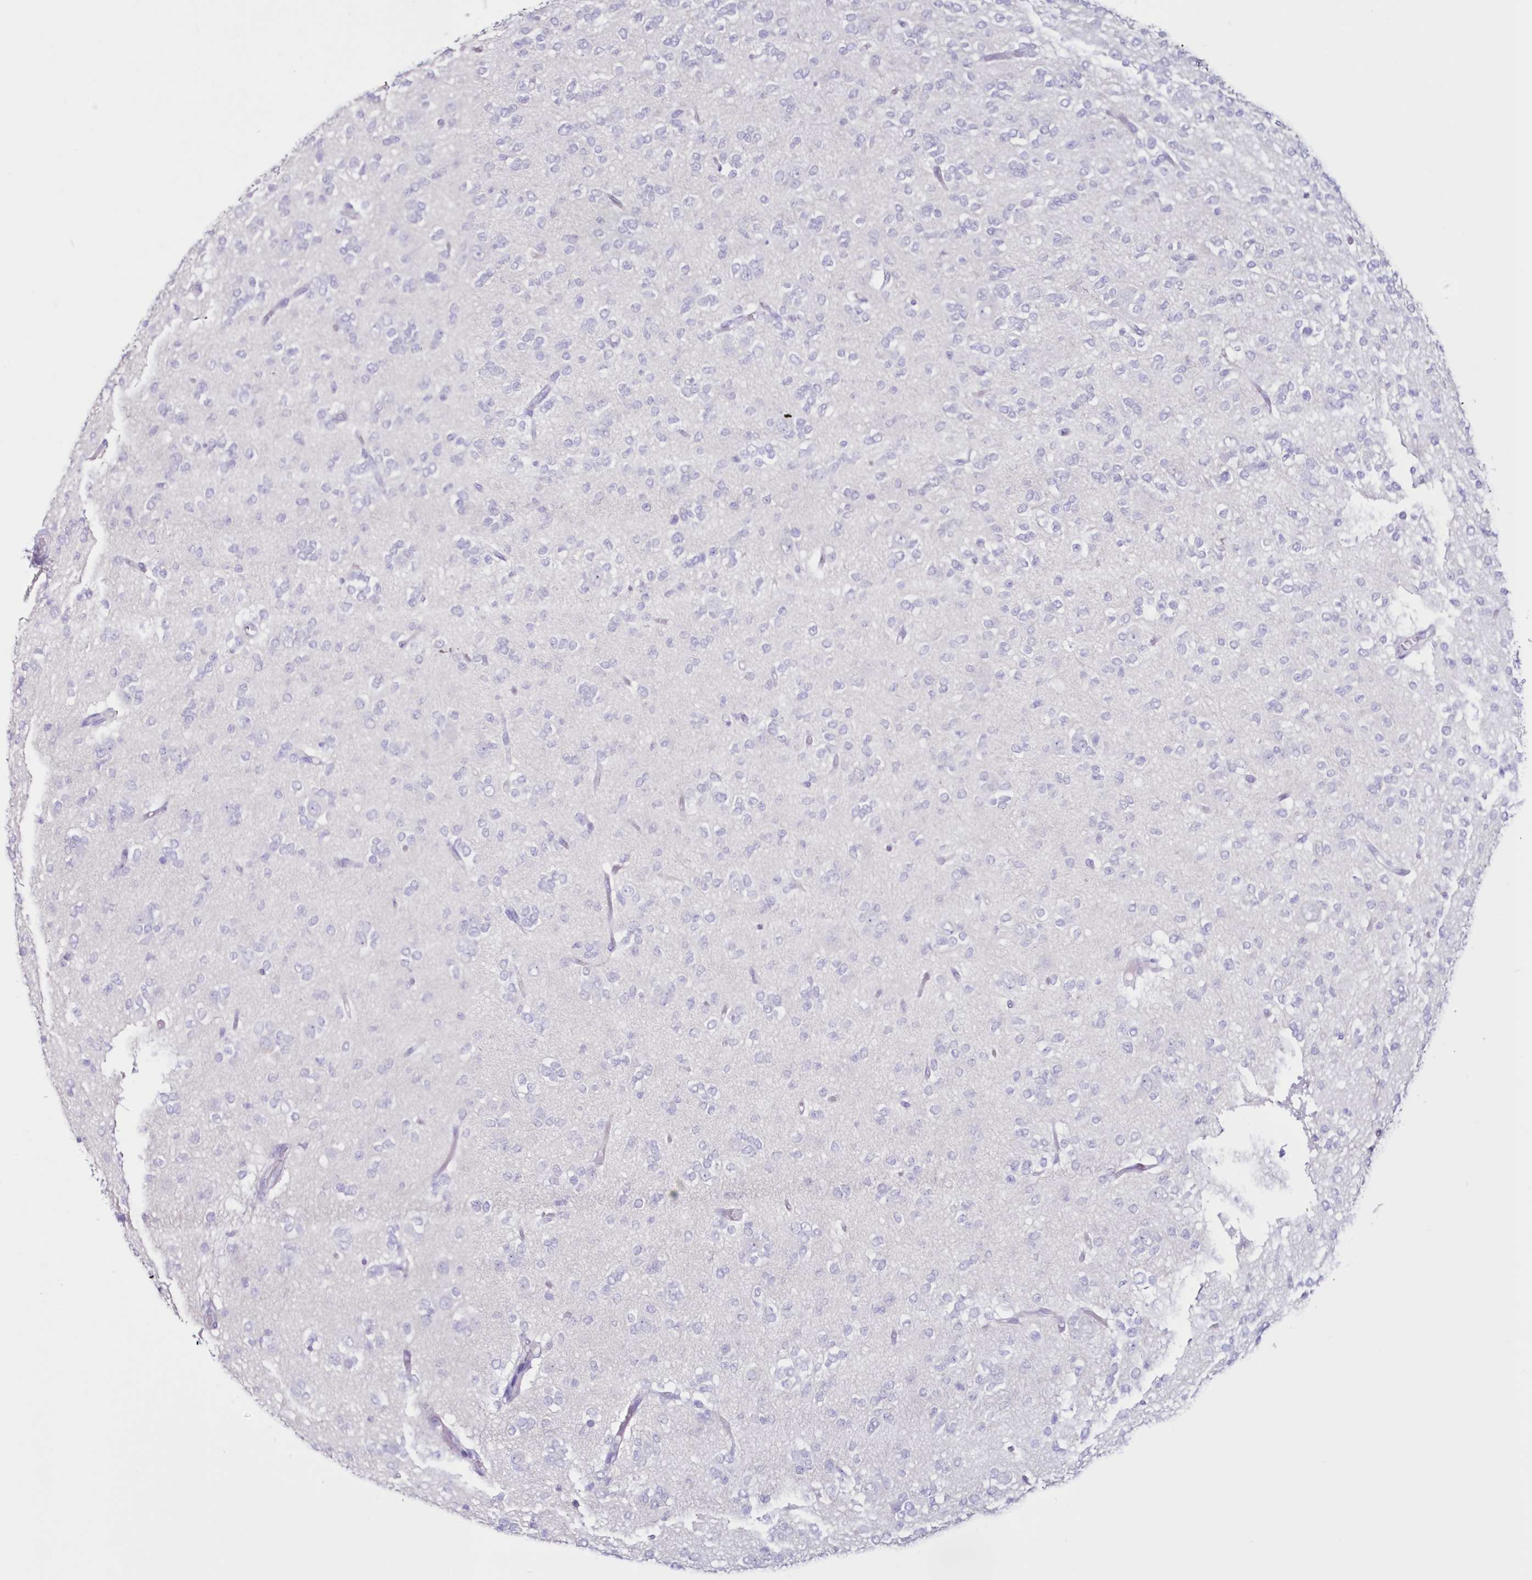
{"staining": {"intensity": "negative", "quantity": "none", "location": "none"}, "tissue": "glioma", "cell_type": "Tumor cells", "image_type": "cancer", "snomed": [{"axis": "morphology", "description": "Glioma, malignant, Low grade"}, {"axis": "topography", "description": "Brain"}], "caption": "Glioma stained for a protein using immunohistochemistry demonstrates no staining tumor cells.", "gene": "CYP3A4", "patient": {"sex": "male", "age": 38}}